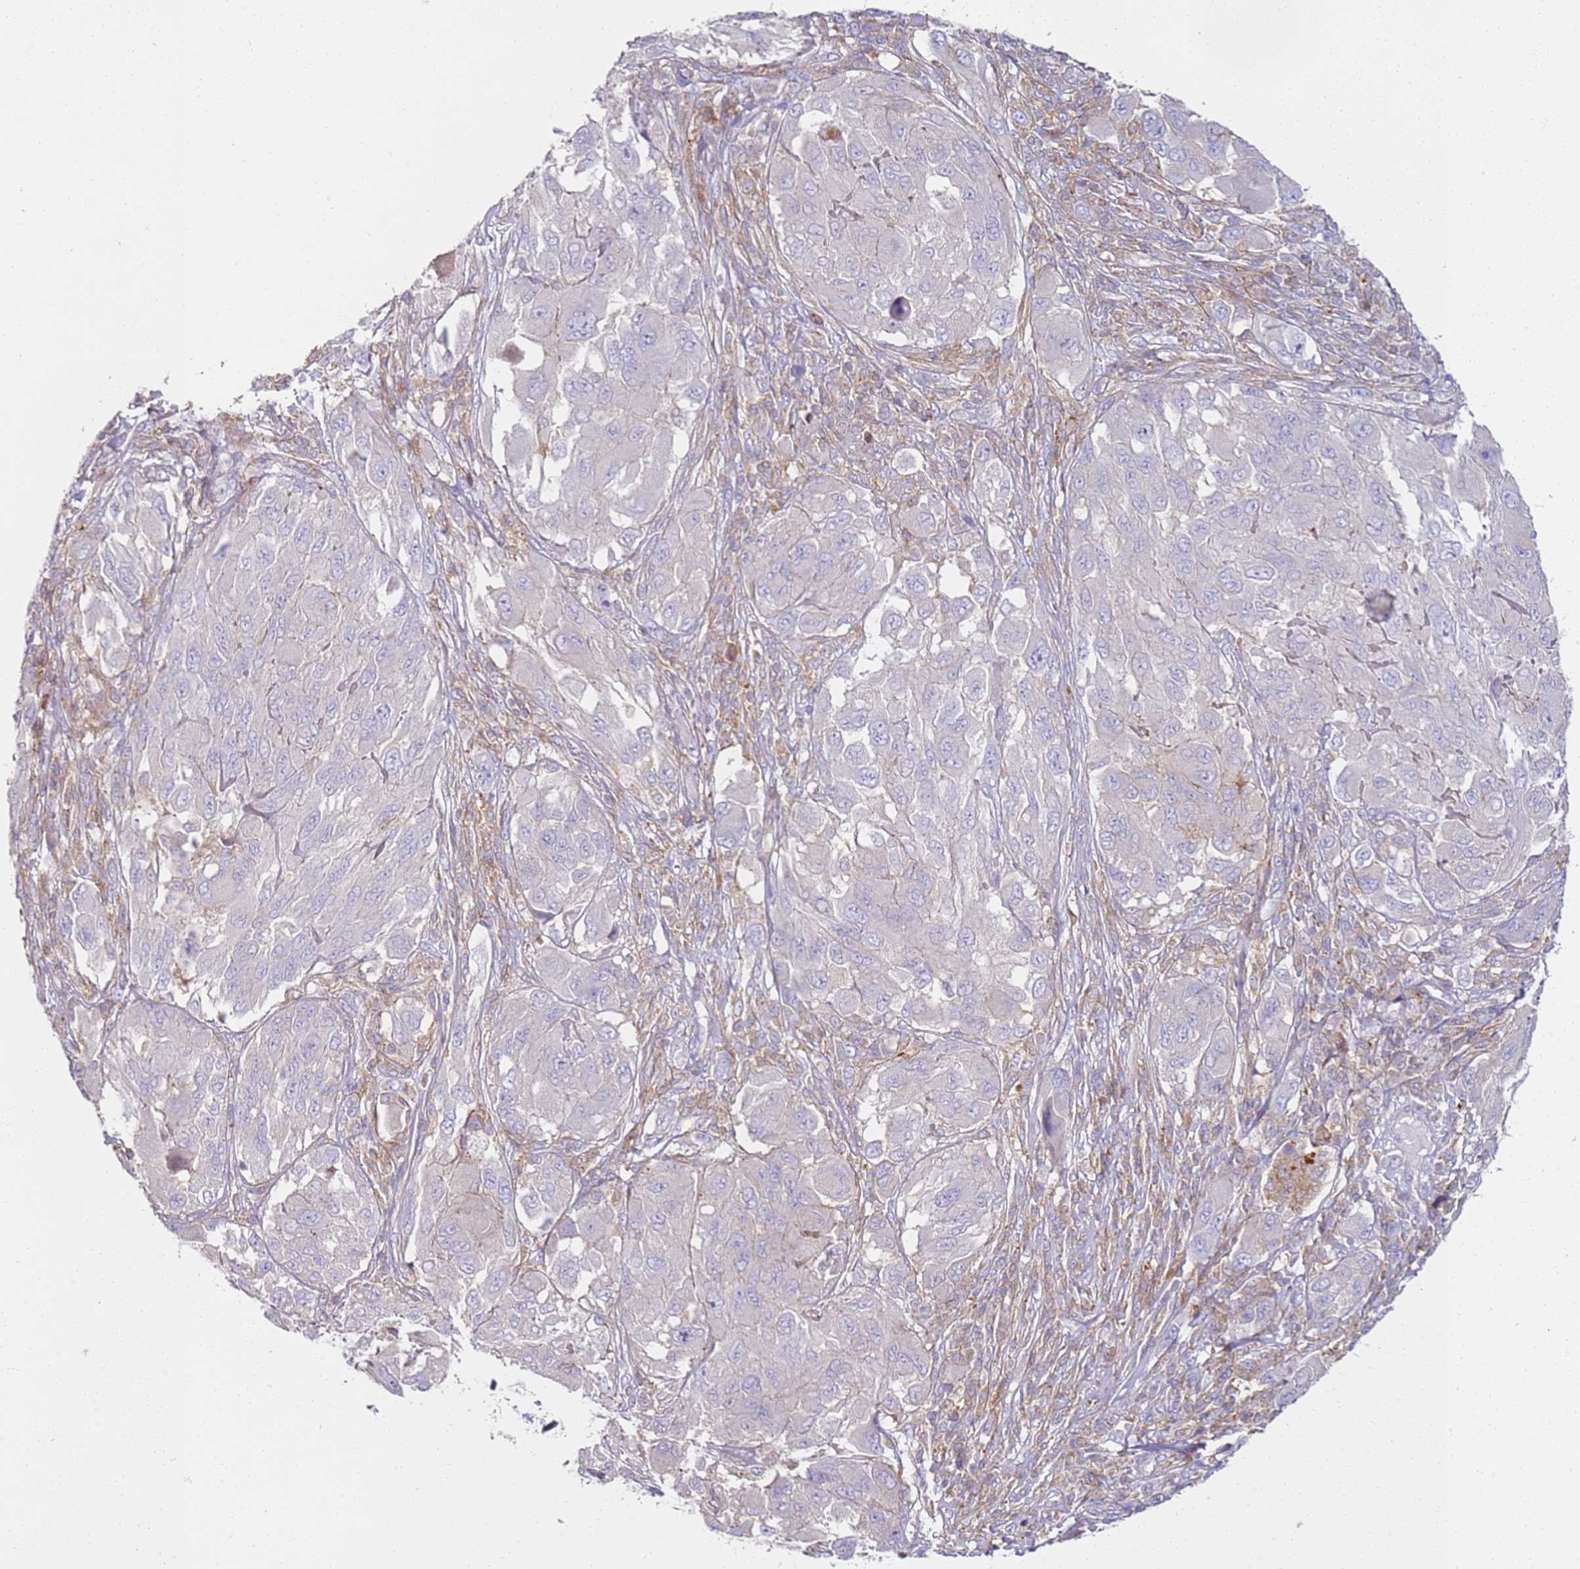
{"staining": {"intensity": "negative", "quantity": "none", "location": "none"}, "tissue": "melanoma", "cell_type": "Tumor cells", "image_type": "cancer", "snomed": [{"axis": "morphology", "description": "Malignant melanoma, NOS"}, {"axis": "topography", "description": "Skin"}], "caption": "A photomicrograph of human malignant melanoma is negative for staining in tumor cells. Nuclei are stained in blue.", "gene": "FPR1", "patient": {"sex": "female", "age": 91}}